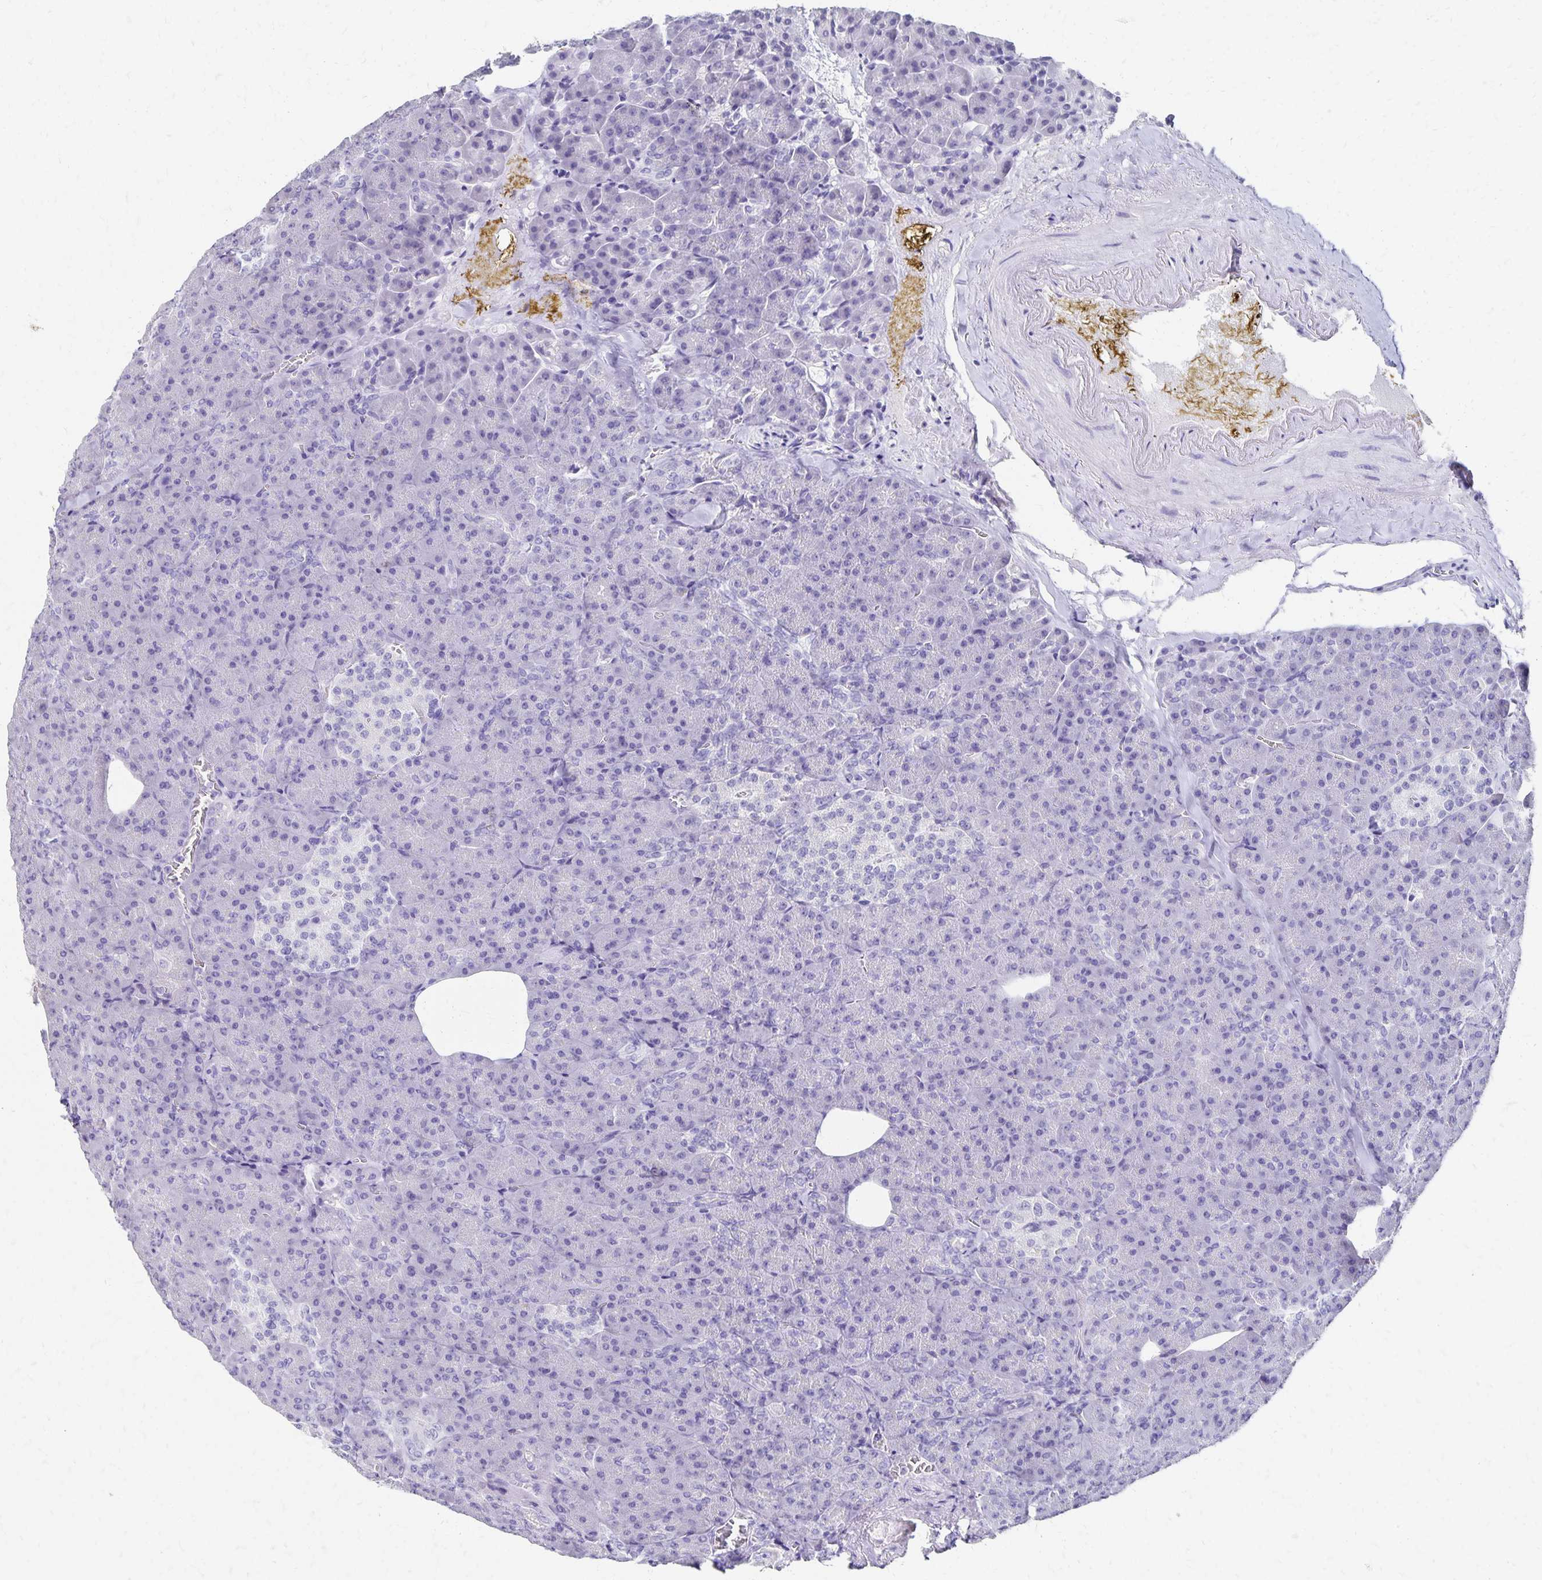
{"staining": {"intensity": "negative", "quantity": "none", "location": "none"}, "tissue": "pancreas", "cell_type": "Exocrine glandular cells", "image_type": "normal", "snomed": [{"axis": "morphology", "description": "Normal tissue, NOS"}, {"axis": "topography", "description": "Pancreas"}], "caption": "Immunohistochemical staining of normal pancreas exhibits no significant expression in exocrine glandular cells.", "gene": "DYNLT4", "patient": {"sex": "female", "age": 74}}